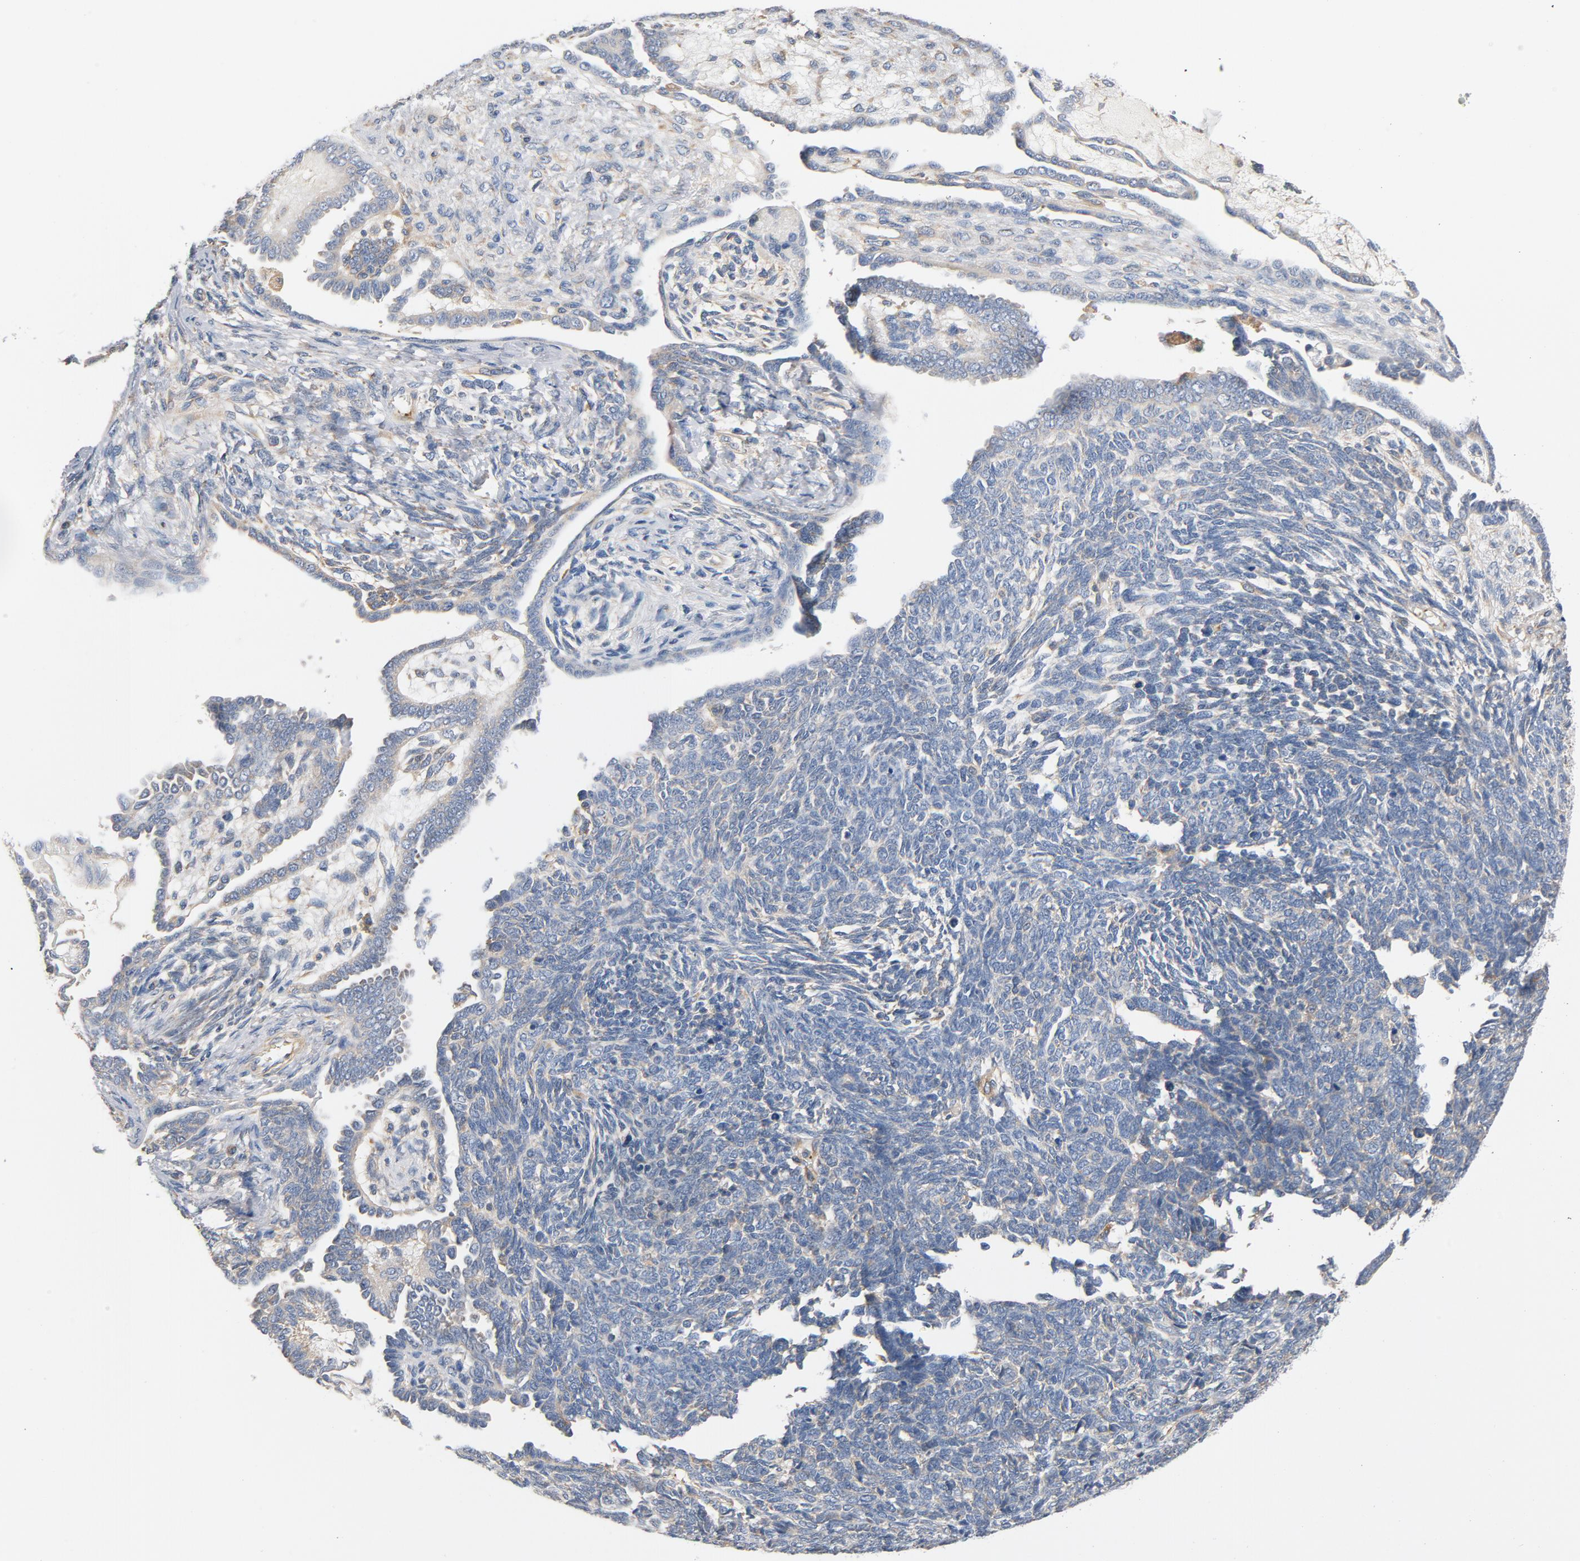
{"staining": {"intensity": "negative", "quantity": "none", "location": "none"}, "tissue": "endometrial cancer", "cell_type": "Tumor cells", "image_type": "cancer", "snomed": [{"axis": "morphology", "description": "Neoplasm, malignant, NOS"}, {"axis": "topography", "description": "Endometrium"}], "caption": "A micrograph of human endometrial cancer is negative for staining in tumor cells. (DAB (3,3'-diaminobenzidine) immunohistochemistry (IHC) with hematoxylin counter stain).", "gene": "ILK", "patient": {"sex": "female", "age": 74}}